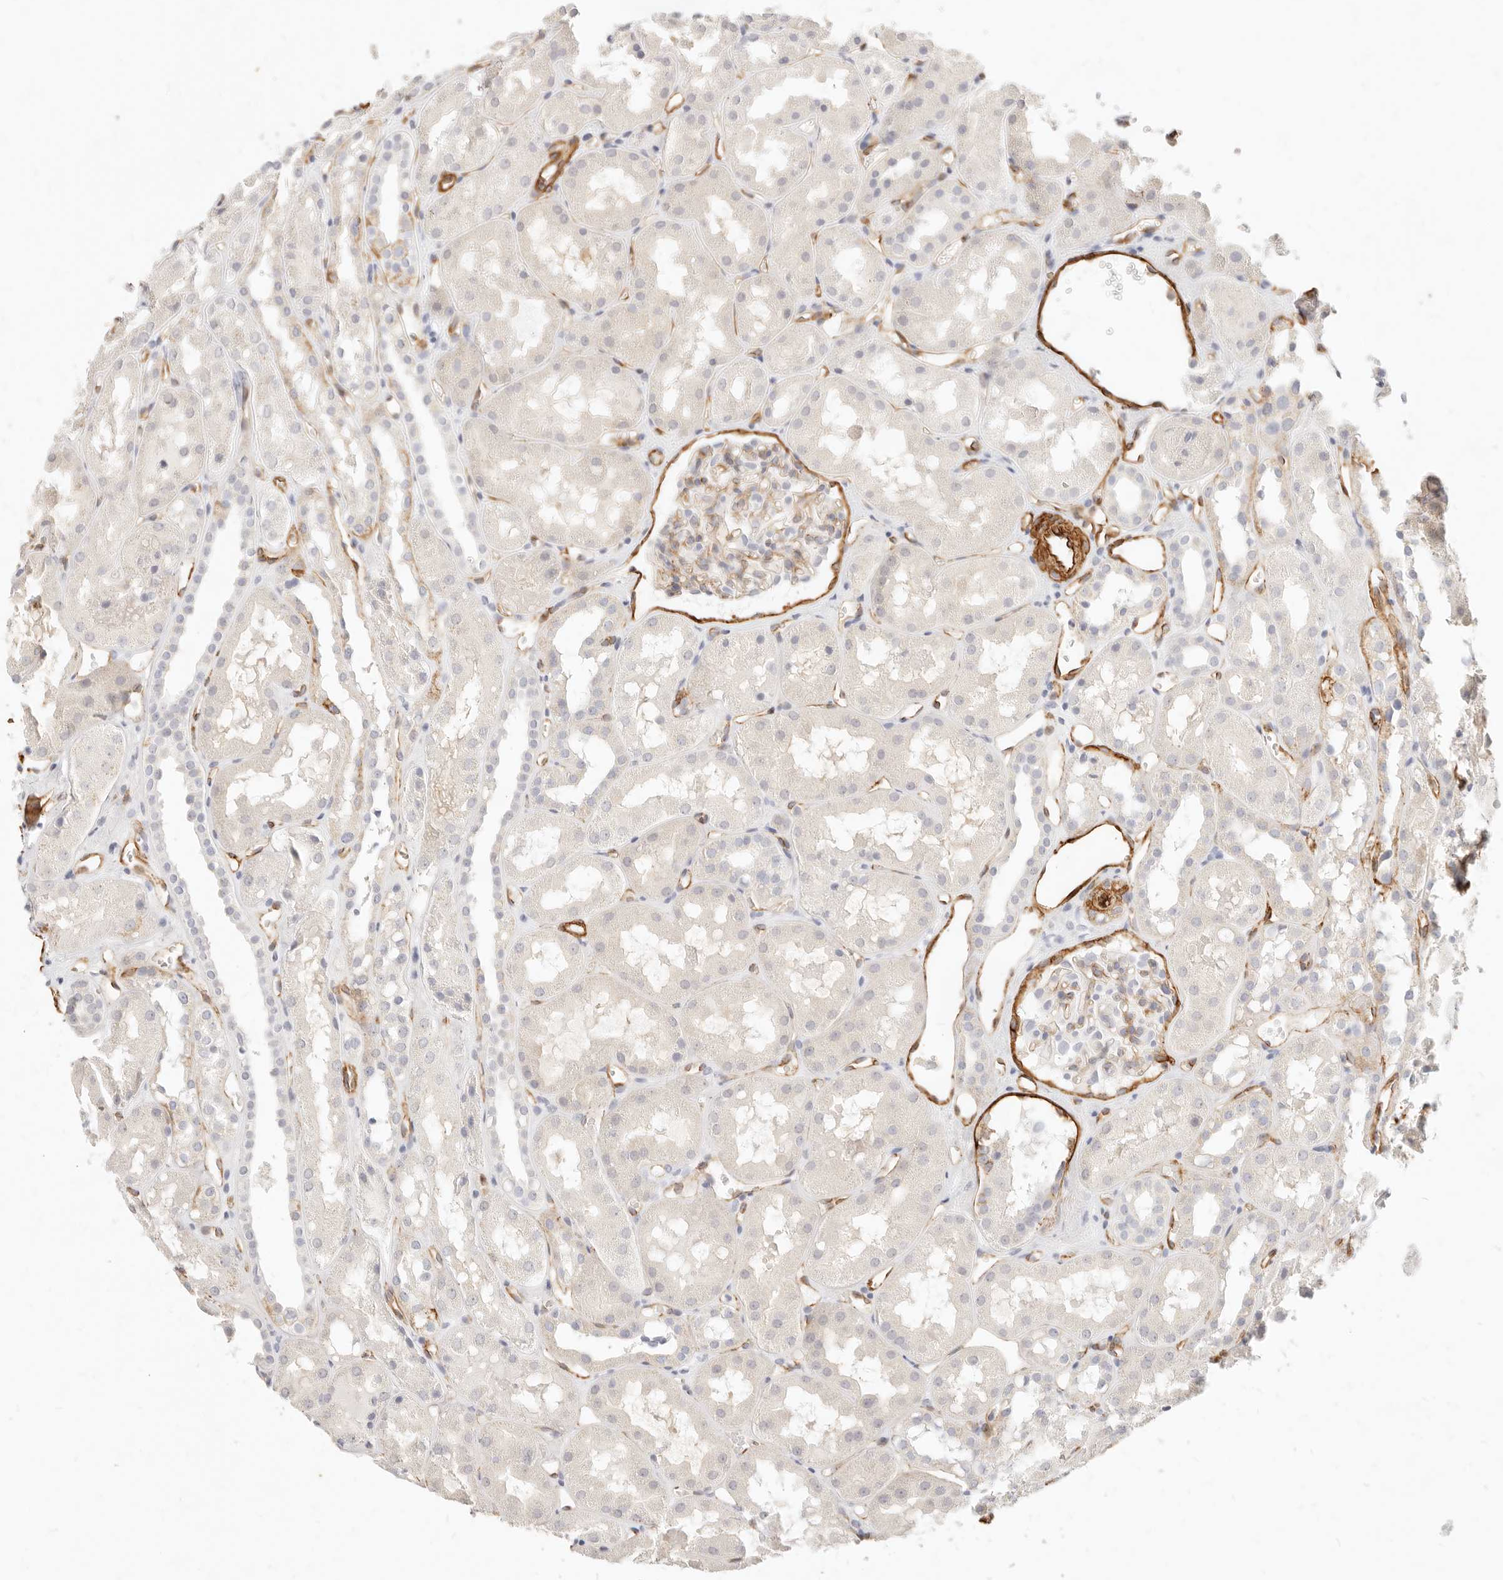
{"staining": {"intensity": "weak", "quantity": "<25%", "location": "cytoplasmic/membranous"}, "tissue": "kidney", "cell_type": "Cells in glomeruli", "image_type": "normal", "snomed": [{"axis": "morphology", "description": "Normal tissue, NOS"}, {"axis": "topography", "description": "Kidney"}], "caption": "IHC histopathology image of benign human kidney stained for a protein (brown), which reveals no staining in cells in glomeruli. The staining is performed using DAB brown chromogen with nuclei counter-stained in using hematoxylin.", "gene": "NUS1", "patient": {"sex": "male", "age": 16}}